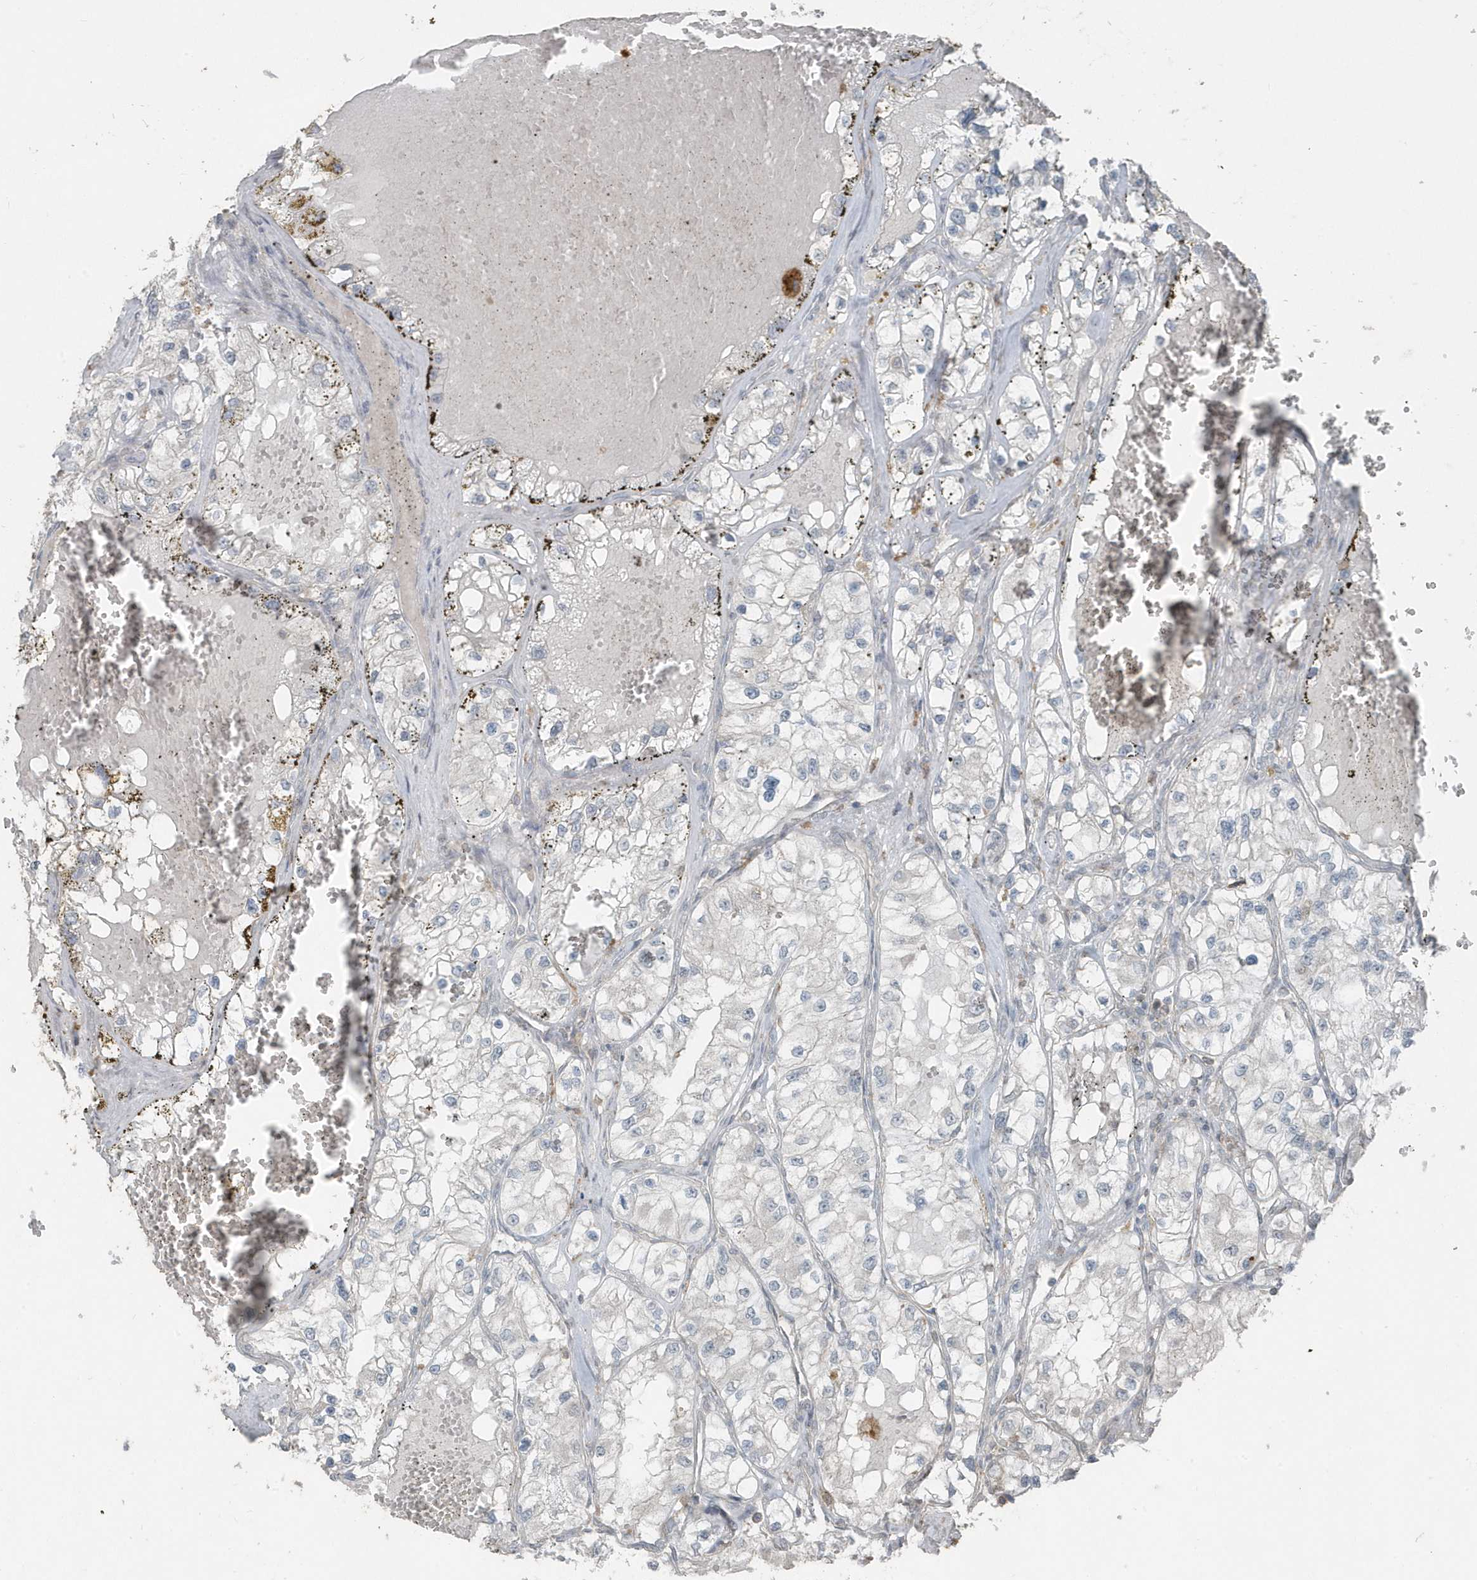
{"staining": {"intensity": "negative", "quantity": "none", "location": "none"}, "tissue": "renal cancer", "cell_type": "Tumor cells", "image_type": "cancer", "snomed": [{"axis": "morphology", "description": "Adenocarcinoma, NOS"}, {"axis": "topography", "description": "Kidney"}], "caption": "An immunohistochemistry image of adenocarcinoma (renal) is shown. There is no staining in tumor cells of adenocarcinoma (renal).", "gene": "ACTC1", "patient": {"sex": "female", "age": 57}}